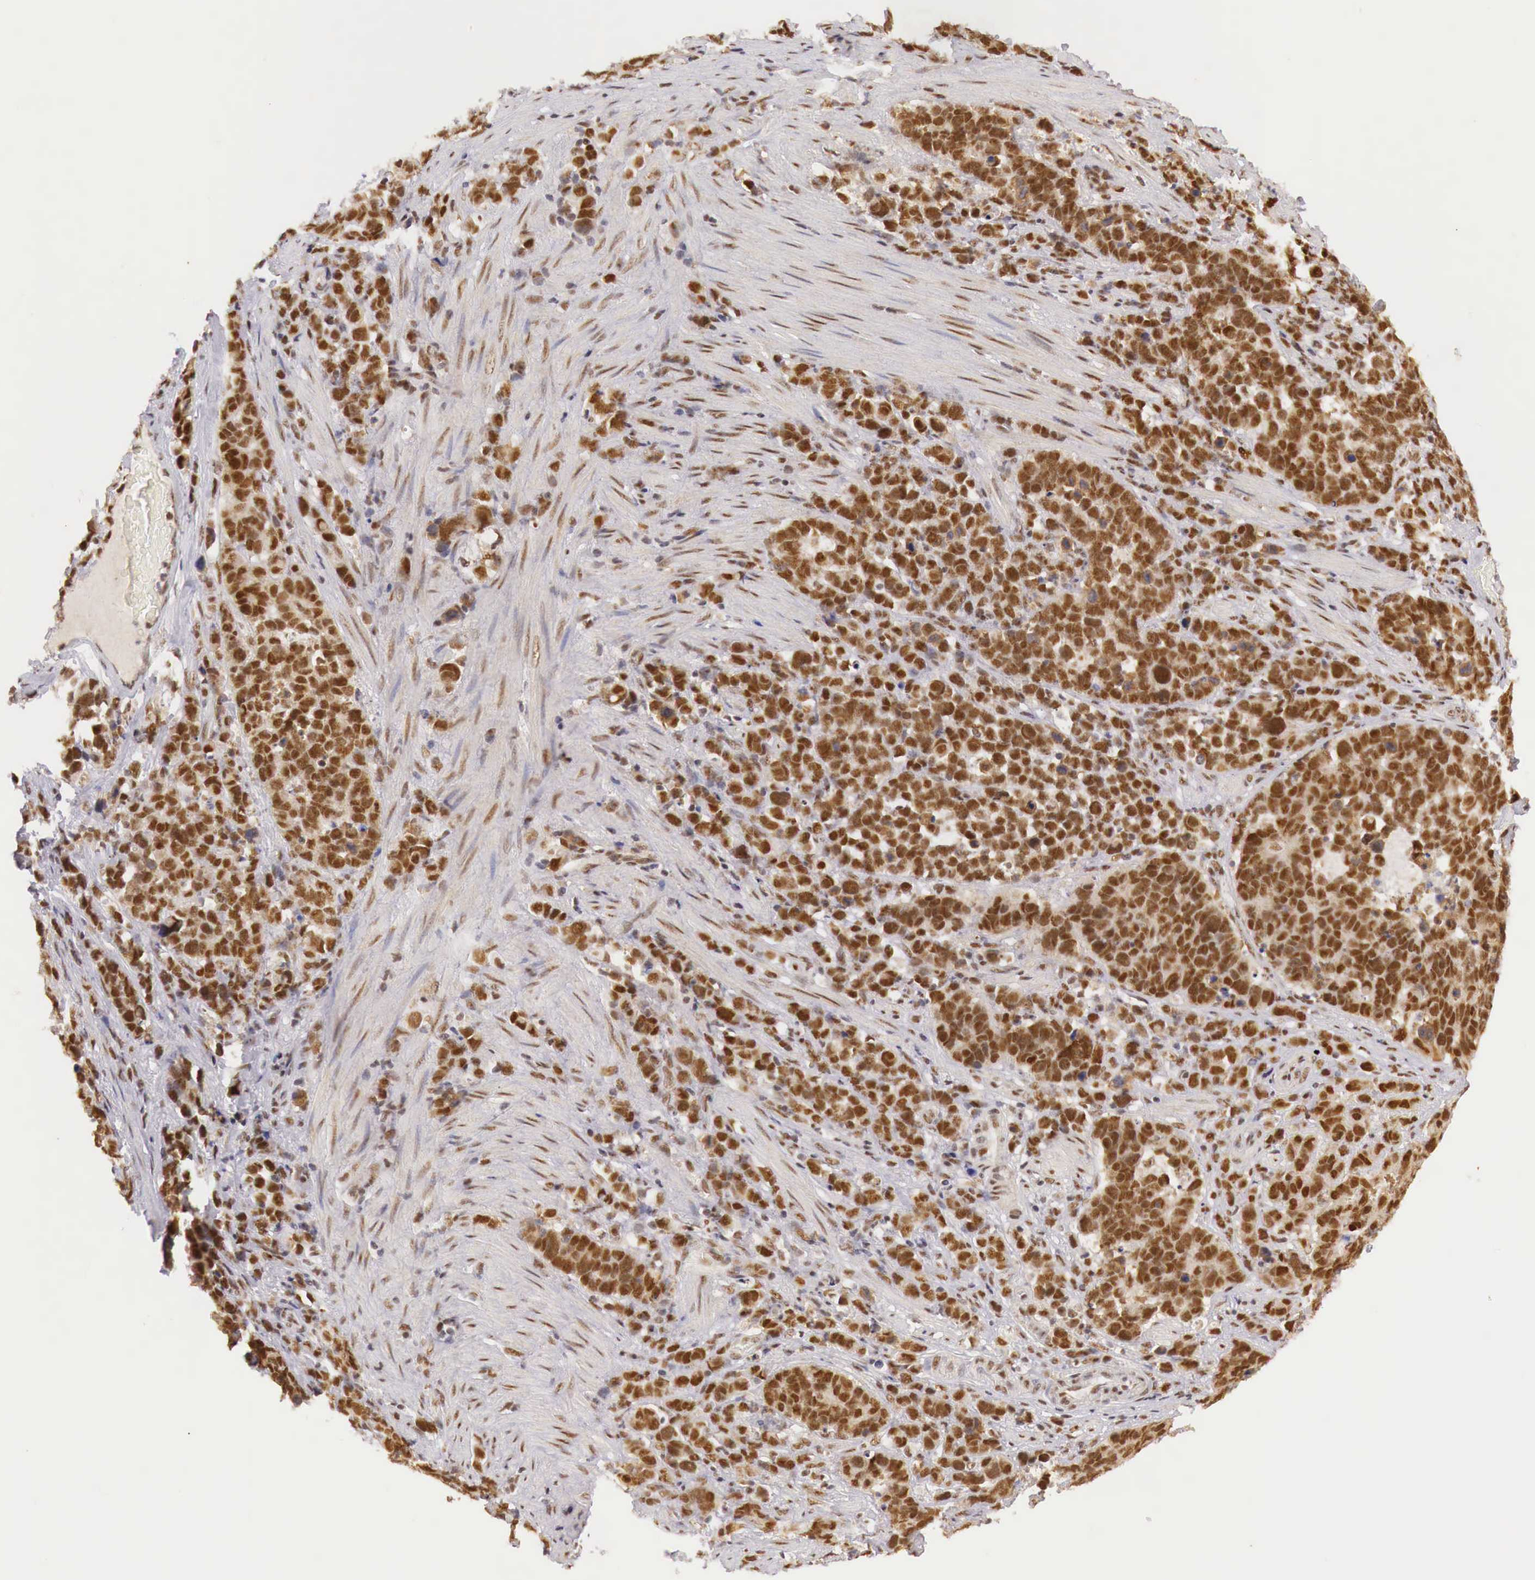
{"staining": {"intensity": "strong", "quantity": ">75%", "location": "cytoplasmic/membranous,nuclear"}, "tissue": "stomach cancer", "cell_type": "Tumor cells", "image_type": "cancer", "snomed": [{"axis": "morphology", "description": "Adenocarcinoma, NOS"}, {"axis": "topography", "description": "Stomach, upper"}], "caption": "Human stomach cancer stained with a brown dye reveals strong cytoplasmic/membranous and nuclear positive staining in about >75% of tumor cells.", "gene": "GPKOW", "patient": {"sex": "male", "age": 71}}